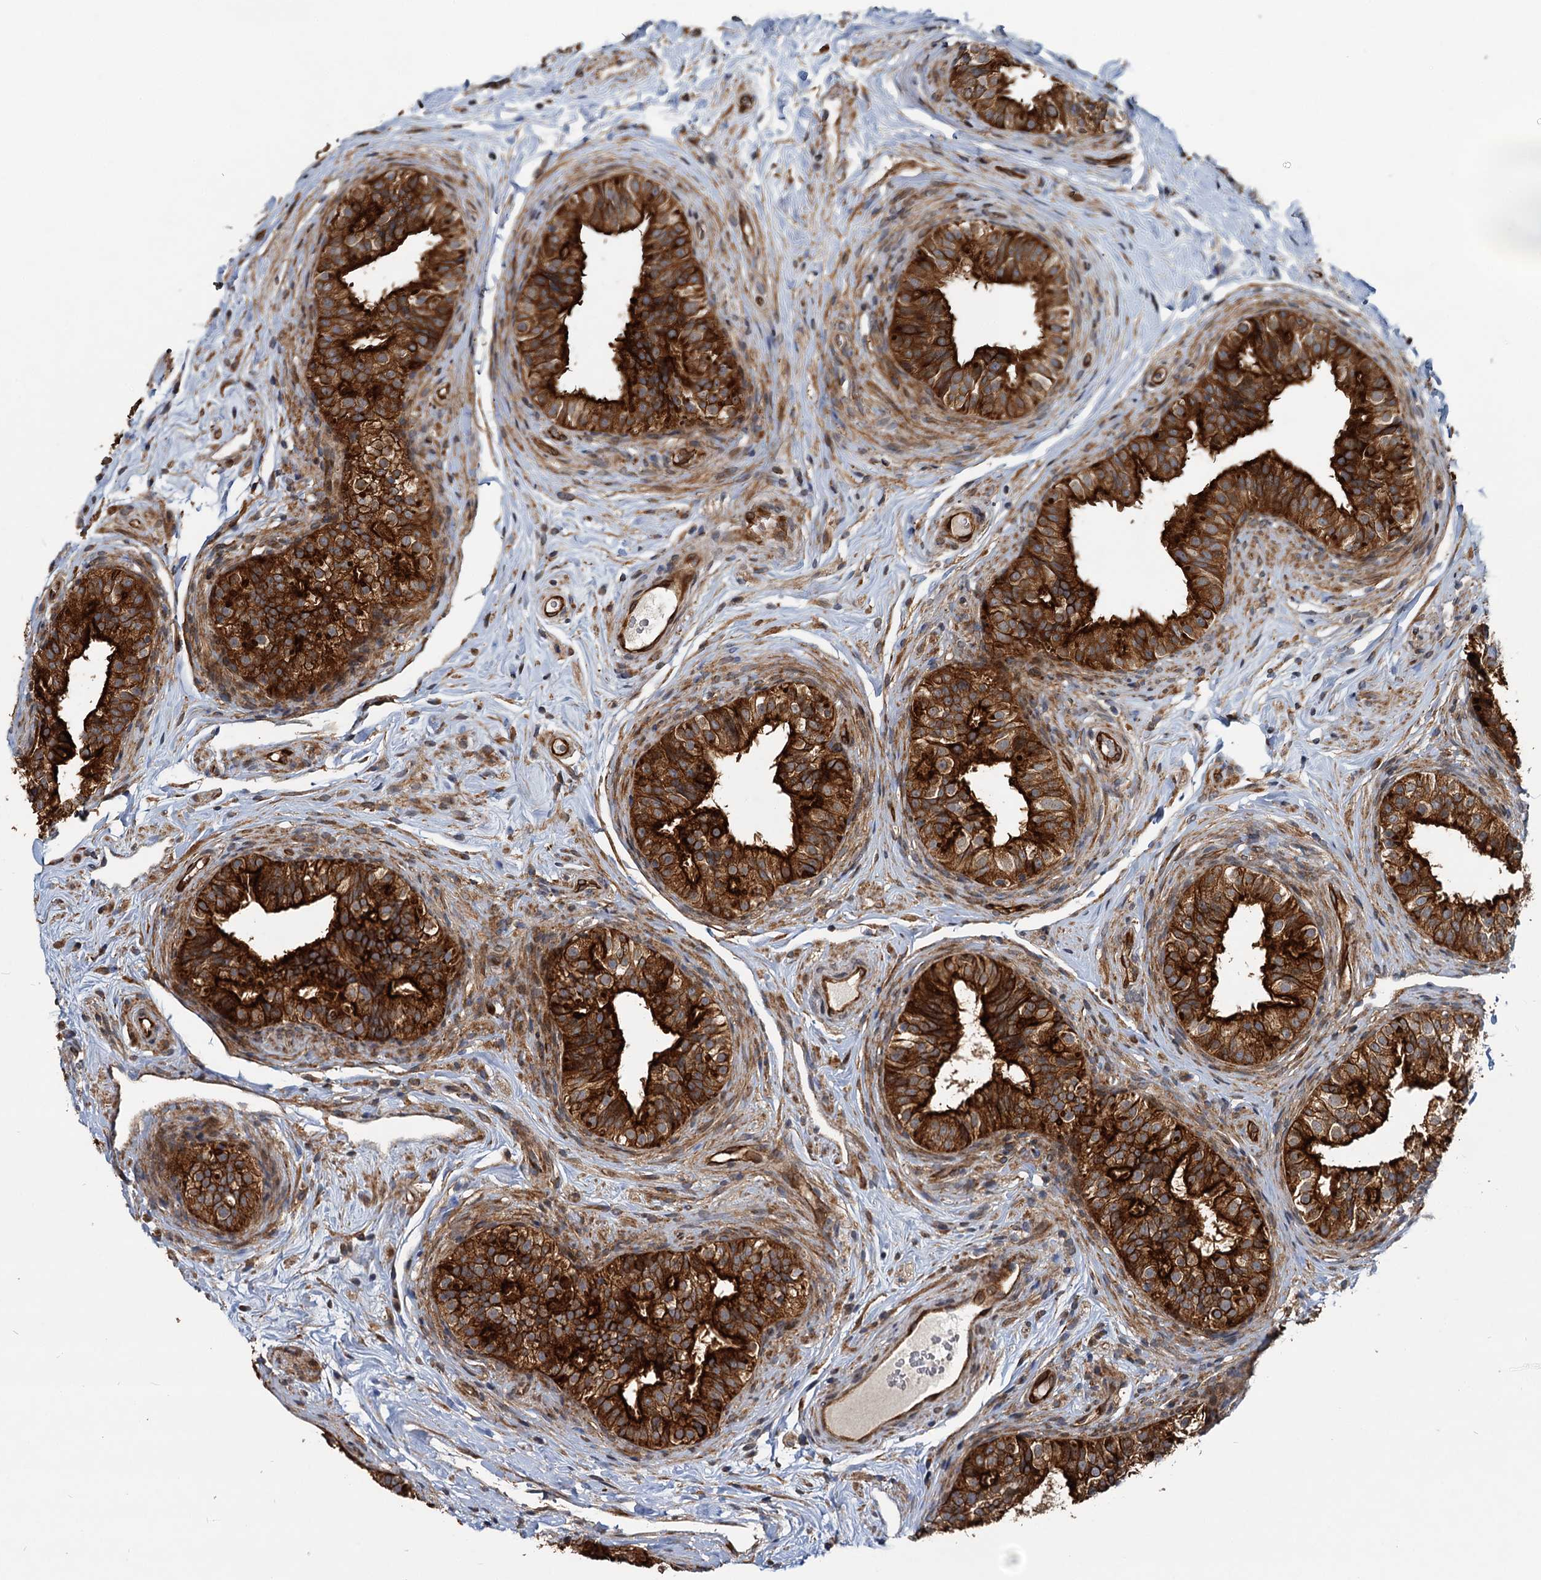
{"staining": {"intensity": "strong", "quantity": ">75%", "location": "cytoplasmic/membranous"}, "tissue": "epididymis", "cell_type": "Glandular cells", "image_type": "normal", "snomed": [{"axis": "morphology", "description": "Normal tissue, NOS"}, {"axis": "topography", "description": "Epididymis"}], "caption": "A brown stain labels strong cytoplasmic/membranous staining of a protein in glandular cells of benign human epididymis.", "gene": "LRRK2", "patient": {"sex": "male", "age": 49}}